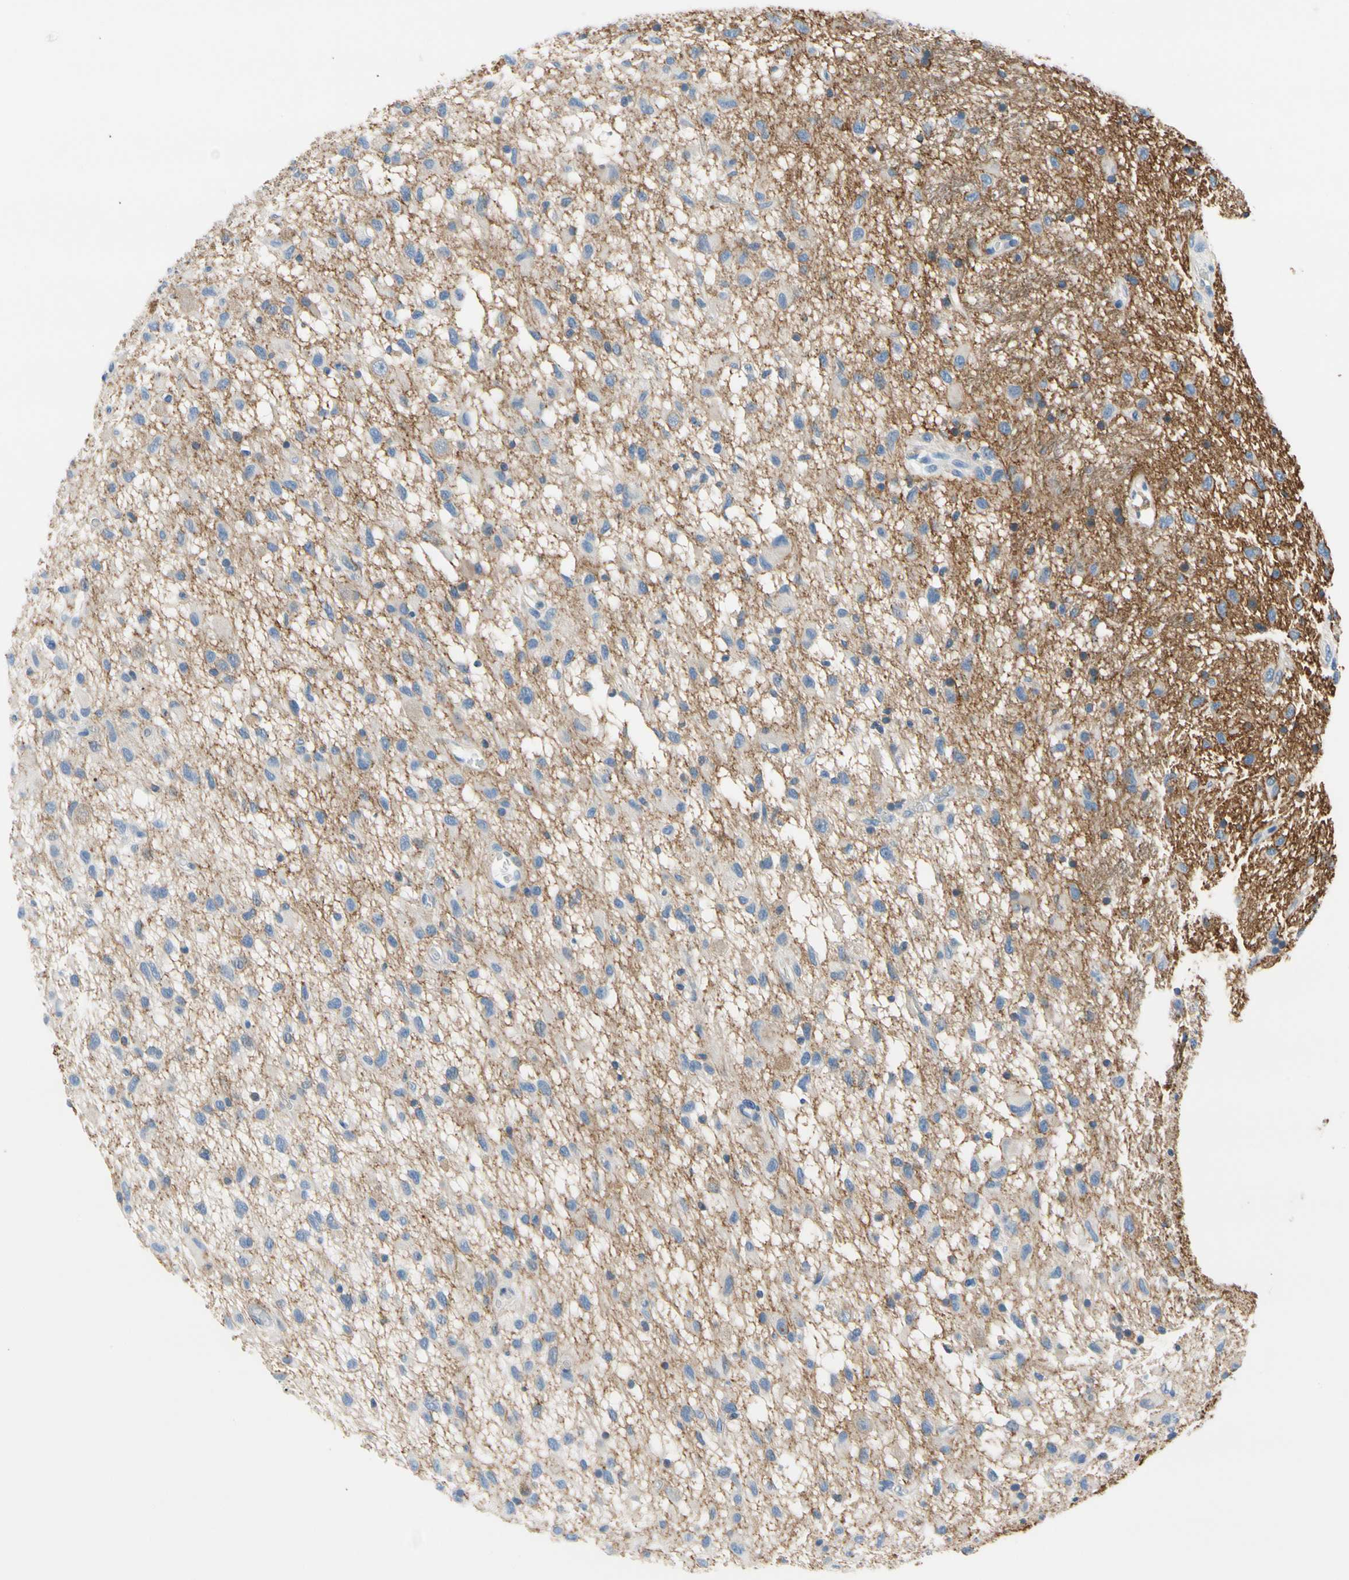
{"staining": {"intensity": "negative", "quantity": "none", "location": "none"}, "tissue": "glioma", "cell_type": "Tumor cells", "image_type": "cancer", "snomed": [{"axis": "morphology", "description": "Glioma, malignant, Low grade"}, {"axis": "topography", "description": "Brain"}], "caption": "This is a histopathology image of immunohistochemistry (IHC) staining of low-grade glioma (malignant), which shows no positivity in tumor cells. (Immunohistochemistry, brightfield microscopy, high magnification).", "gene": "STXBP1", "patient": {"sex": "male", "age": 77}}